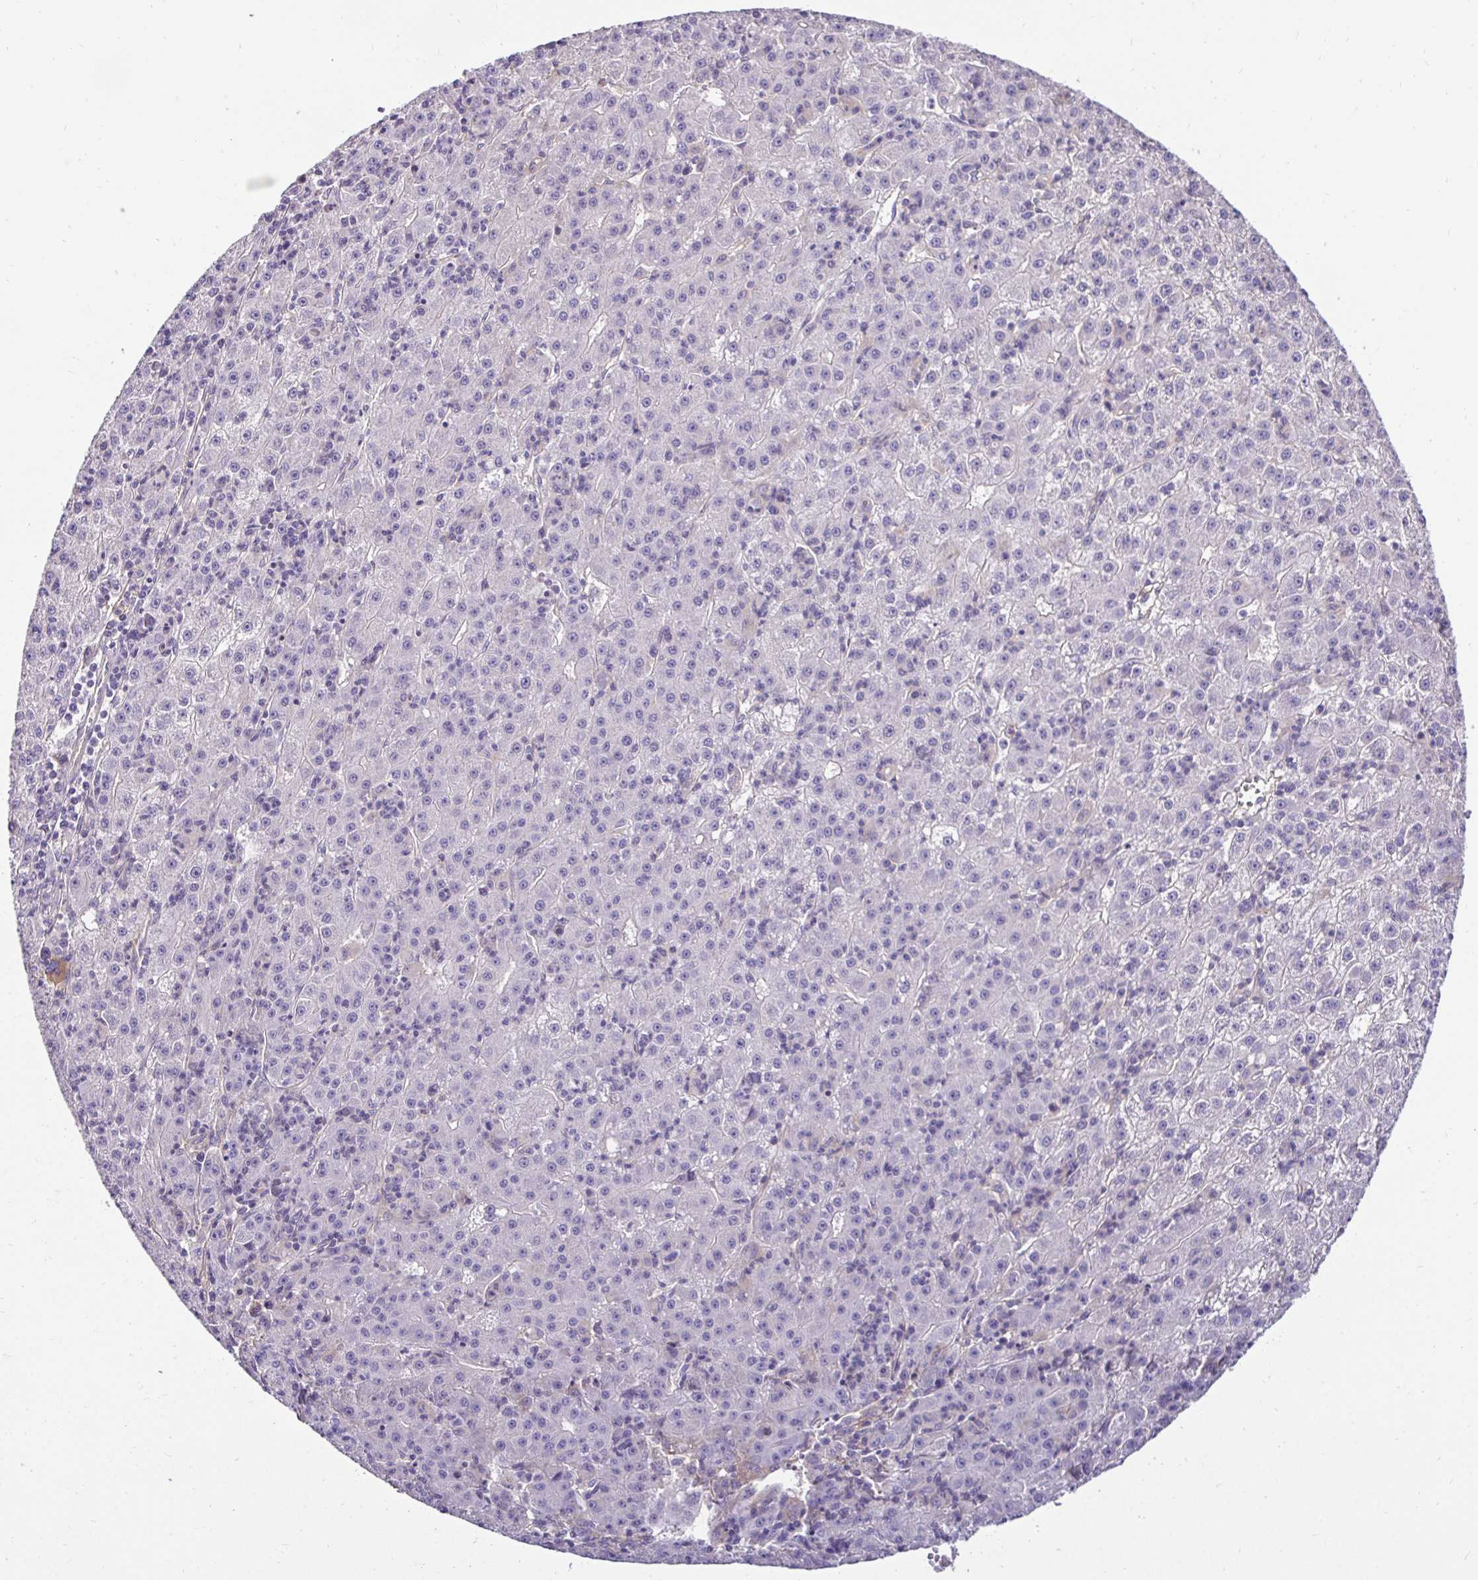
{"staining": {"intensity": "negative", "quantity": "none", "location": "none"}, "tissue": "liver cancer", "cell_type": "Tumor cells", "image_type": "cancer", "snomed": [{"axis": "morphology", "description": "Carcinoma, Hepatocellular, NOS"}, {"axis": "topography", "description": "Liver"}], "caption": "Immunohistochemical staining of human liver hepatocellular carcinoma exhibits no significant positivity in tumor cells.", "gene": "SLC9A1", "patient": {"sex": "male", "age": 76}}